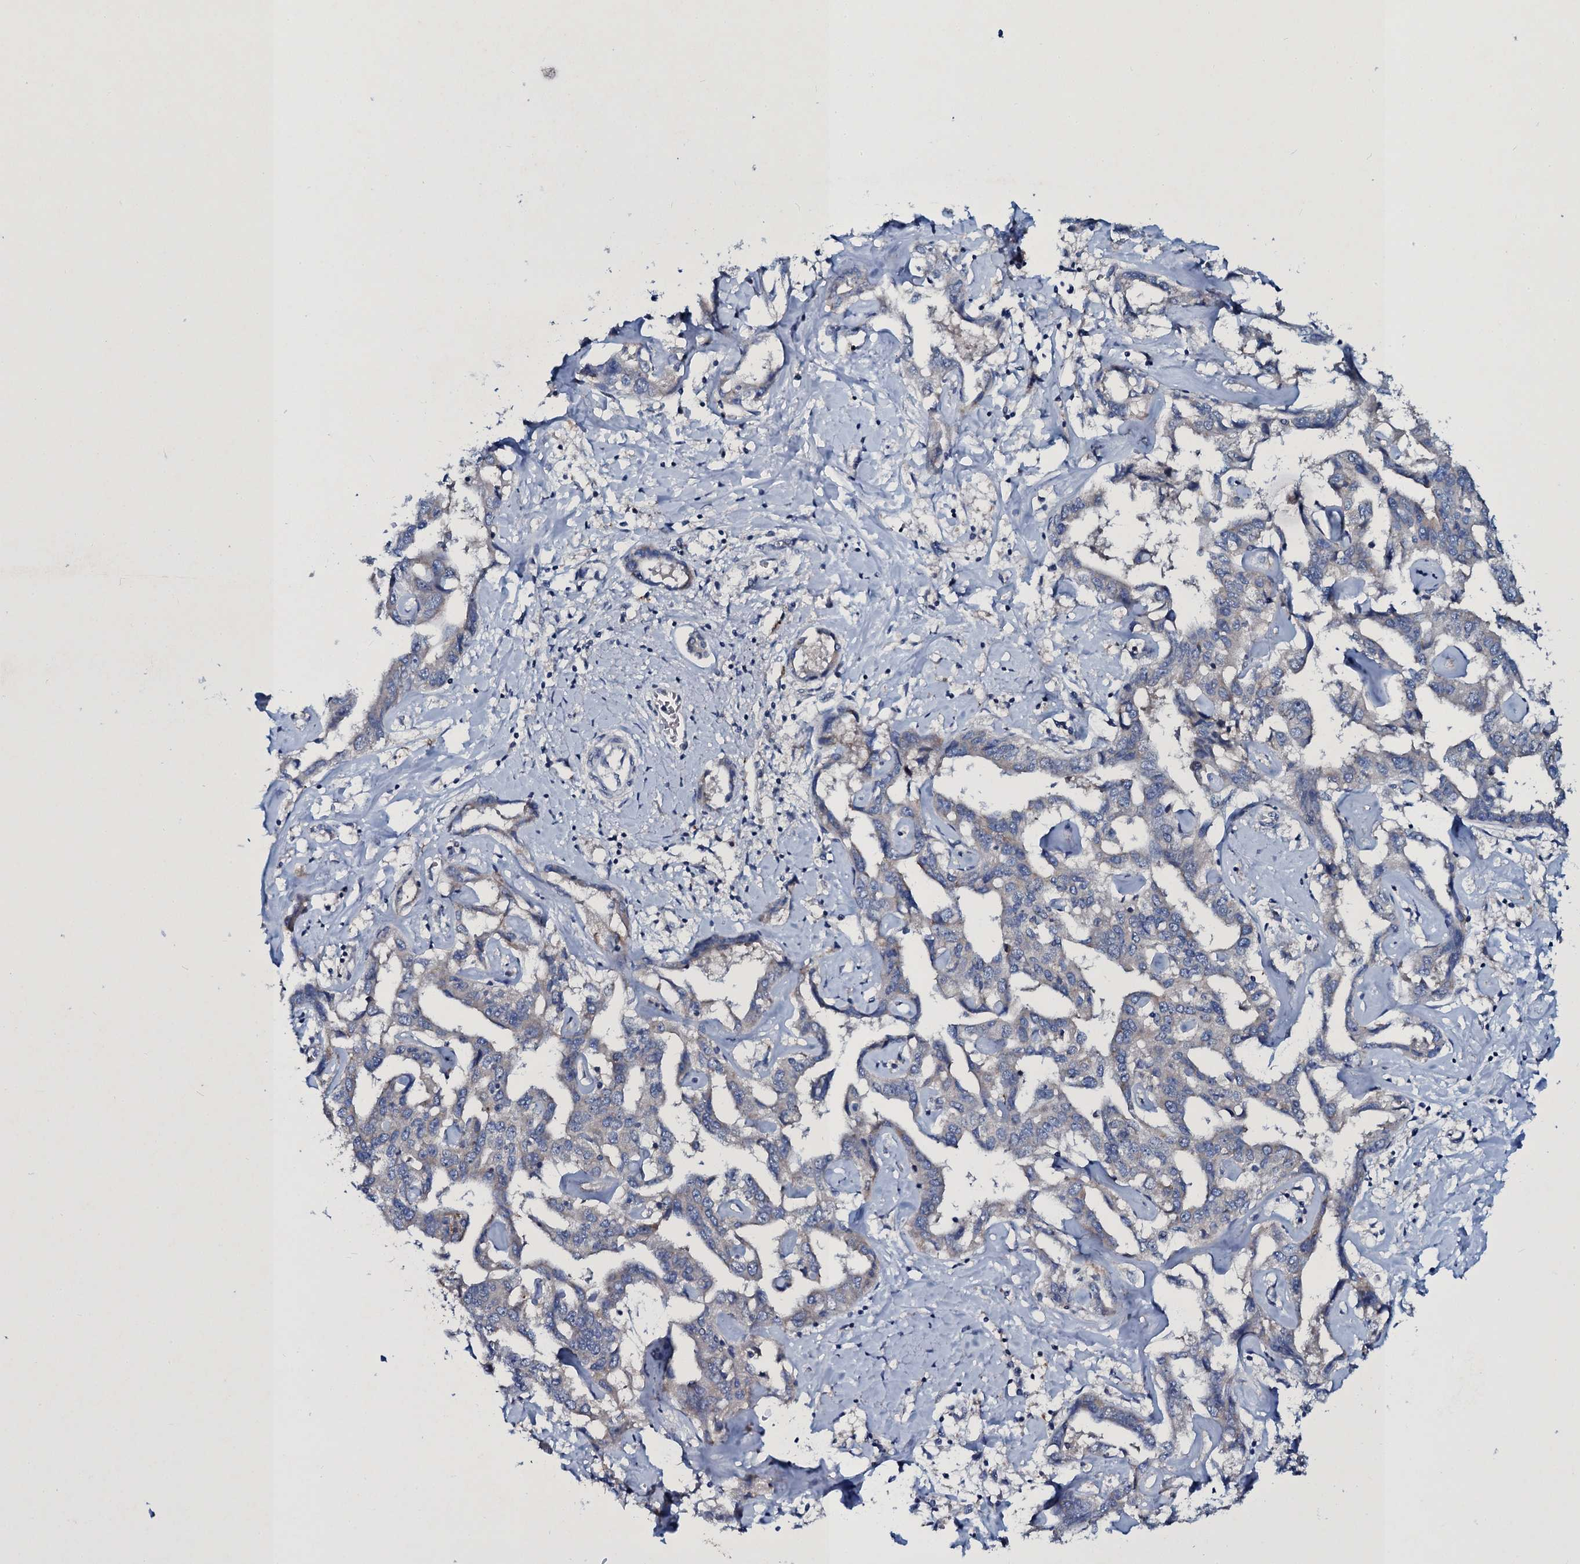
{"staining": {"intensity": "weak", "quantity": "<25%", "location": "cytoplasmic/membranous"}, "tissue": "liver cancer", "cell_type": "Tumor cells", "image_type": "cancer", "snomed": [{"axis": "morphology", "description": "Cholangiocarcinoma"}, {"axis": "topography", "description": "Liver"}], "caption": "The image shows no staining of tumor cells in cholangiocarcinoma (liver).", "gene": "TPGS2", "patient": {"sex": "male", "age": 59}}